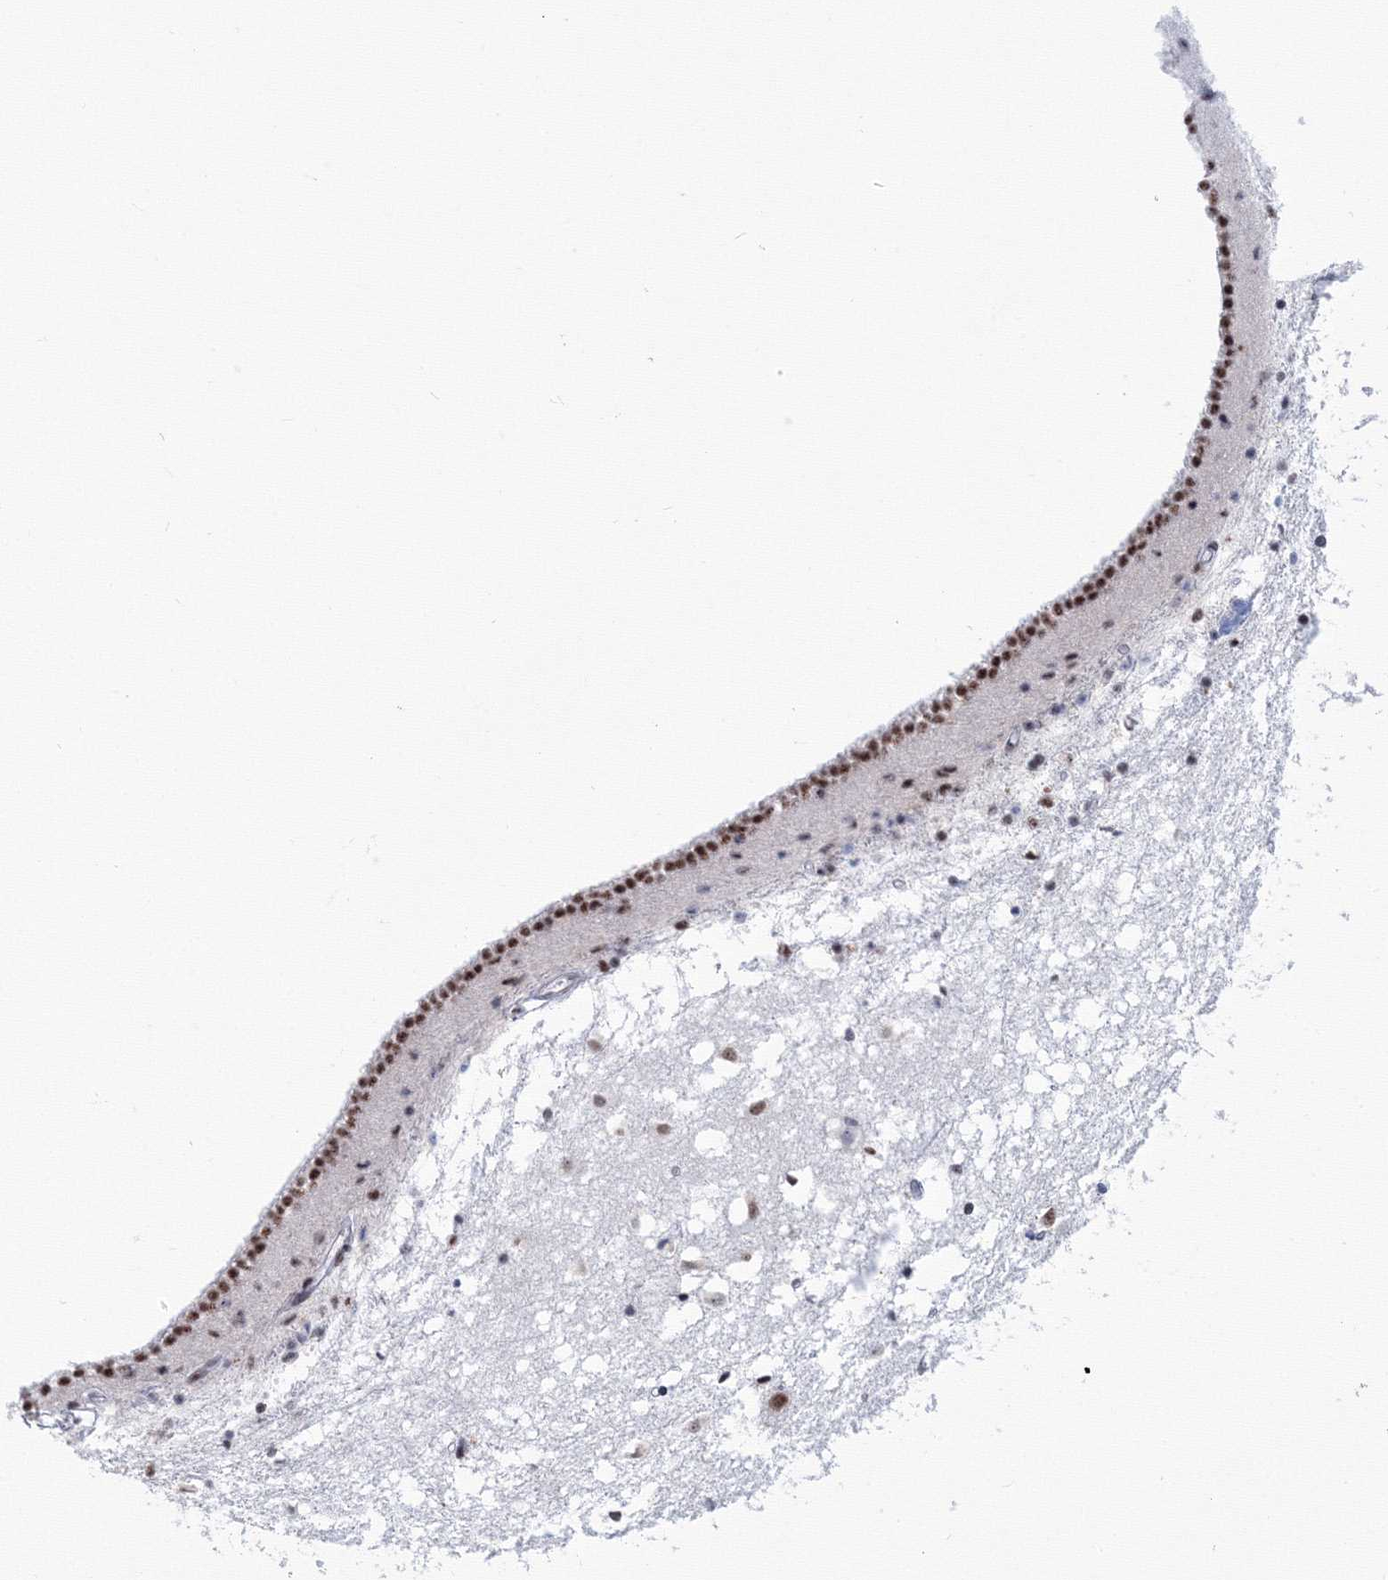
{"staining": {"intensity": "strong", "quantity": ">75%", "location": "nuclear"}, "tissue": "caudate", "cell_type": "Glial cells", "image_type": "normal", "snomed": [{"axis": "morphology", "description": "Normal tissue, NOS"}, {"axis": "topography", "description": "Lateral ventricle wall"}], "caption": "Protein staining reveals strong nuclear expression in approximately >75% of glial cells in normal caudate.", "gene": "SF3B6", "patient": {"sex": "male", "age": 45}}